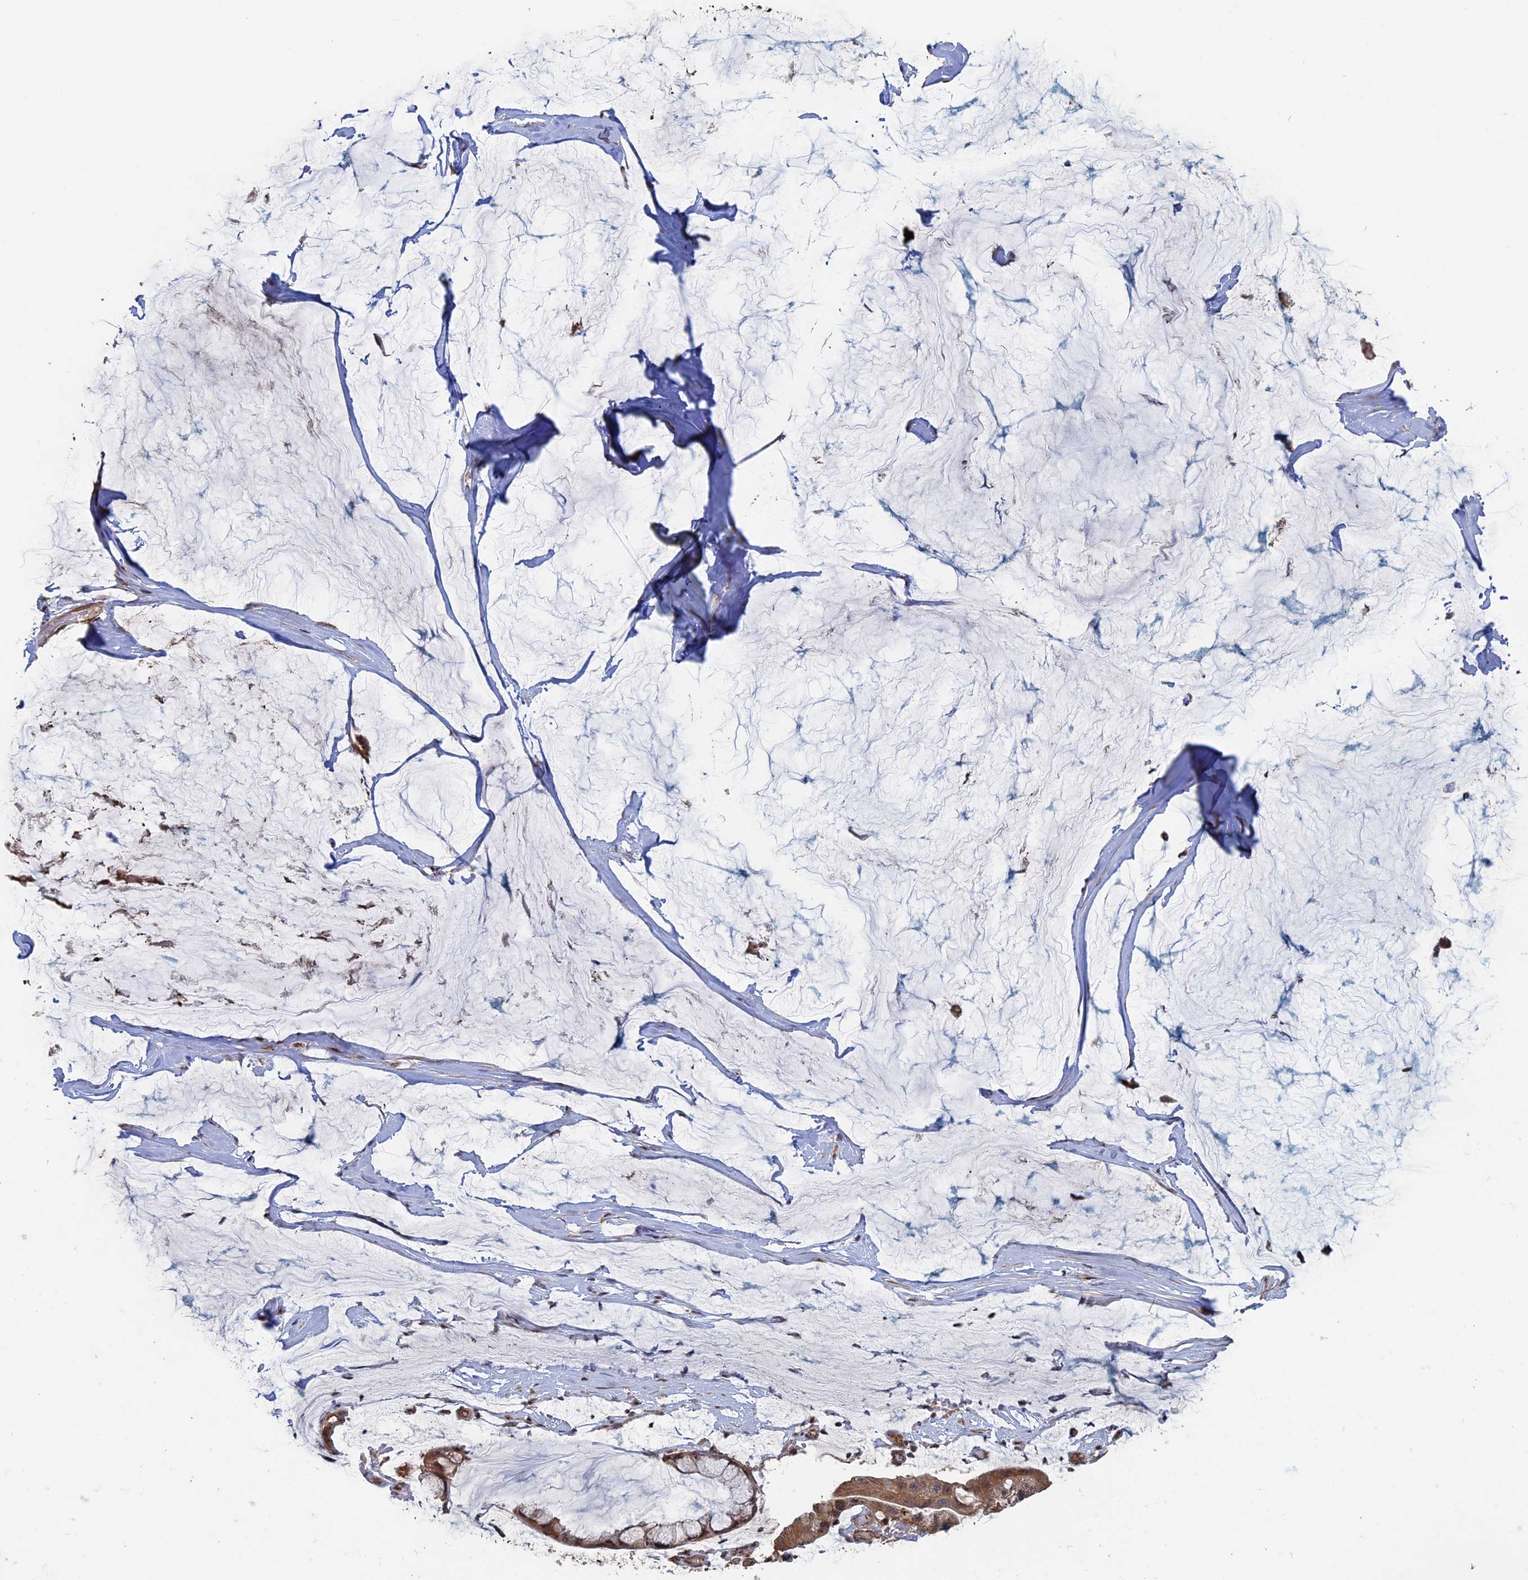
{"staining": {"intensity": "moderate", "quantity": ">75%", "location": "cytoplasmic/membranous,nuclear"}, "tissue": "ovarian cancer", "cell_type": "Tumor cells", "image_type": "cancer", "snomed": [{"axis": "morphology", "description": "Cystadenocarcinoma, mucinous, NOS"}, {"axis": "topography", "description": "Ovary"}], "caption": "Immunohistochemical staining of ovarian cancer reveals moderate cytoplasmic/membranous and nuclear protein positivity in approximately >75% of tumor cells. The protein of interest is stained brown, and the nuclei are stained in blue (DAB (3,3'-diaminobenzidine) IHC with brightfield microscopy, high magnification).", "gene": "KIAA1328", "patient": {"sex": "female", "age": 39}}